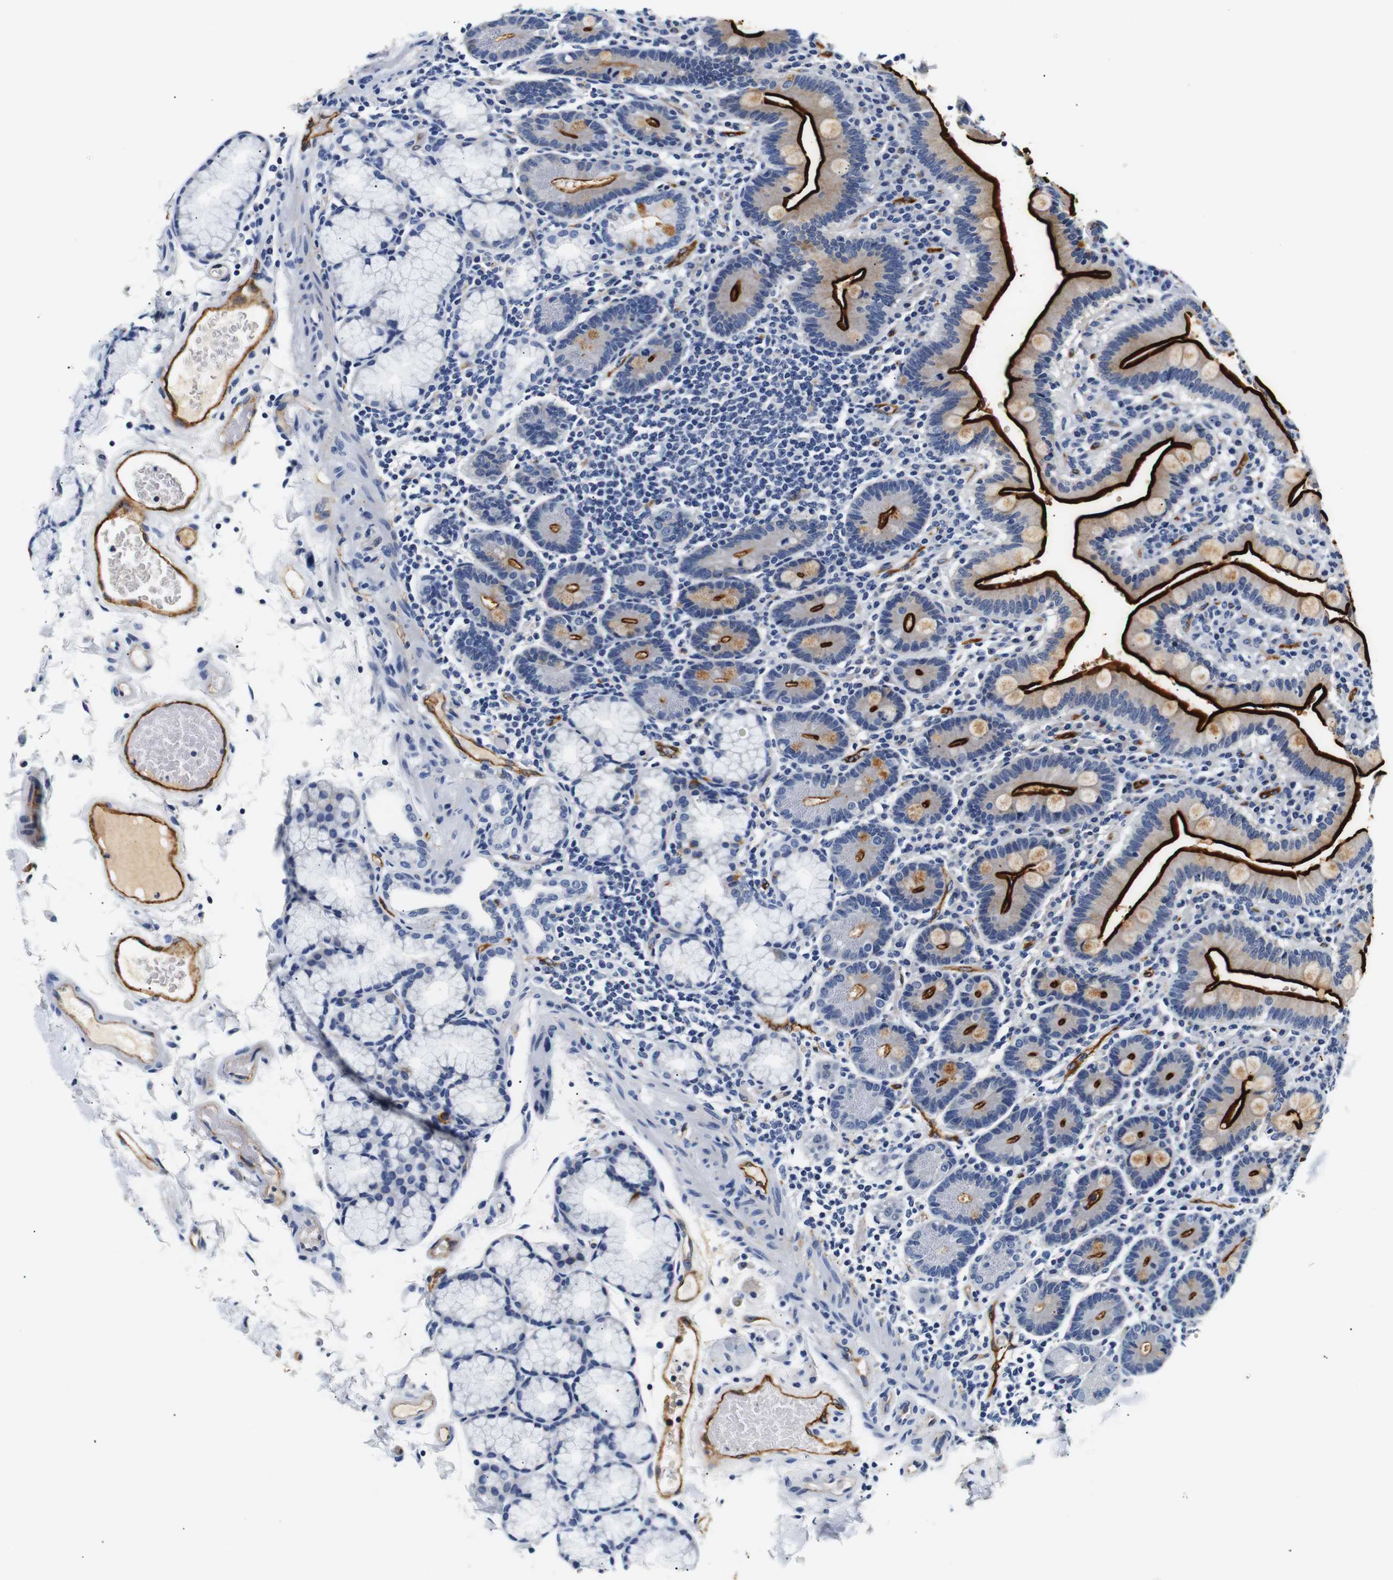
{"staining": {"intensity": "strong", "quantity": ">75%", "location": "cytoplasmic/membranous"}, "tissue": "duodenum", "cell_type": "Glandular cells", "image_type": "normal", "snomed": [{"axis": "morphology", "description": "Normal tissue, NOS"}, {"axis": "topography", "description": "Small intestine, NOS"}], "caption": "There is high levels of strong cytoplasmic/membranous expression in glandular cells of benign duodenum, as demonstrated by immunohistochemical staining (brown color).", "gene": "MUC4", "patient": {"sex": "female", "age": 71}}